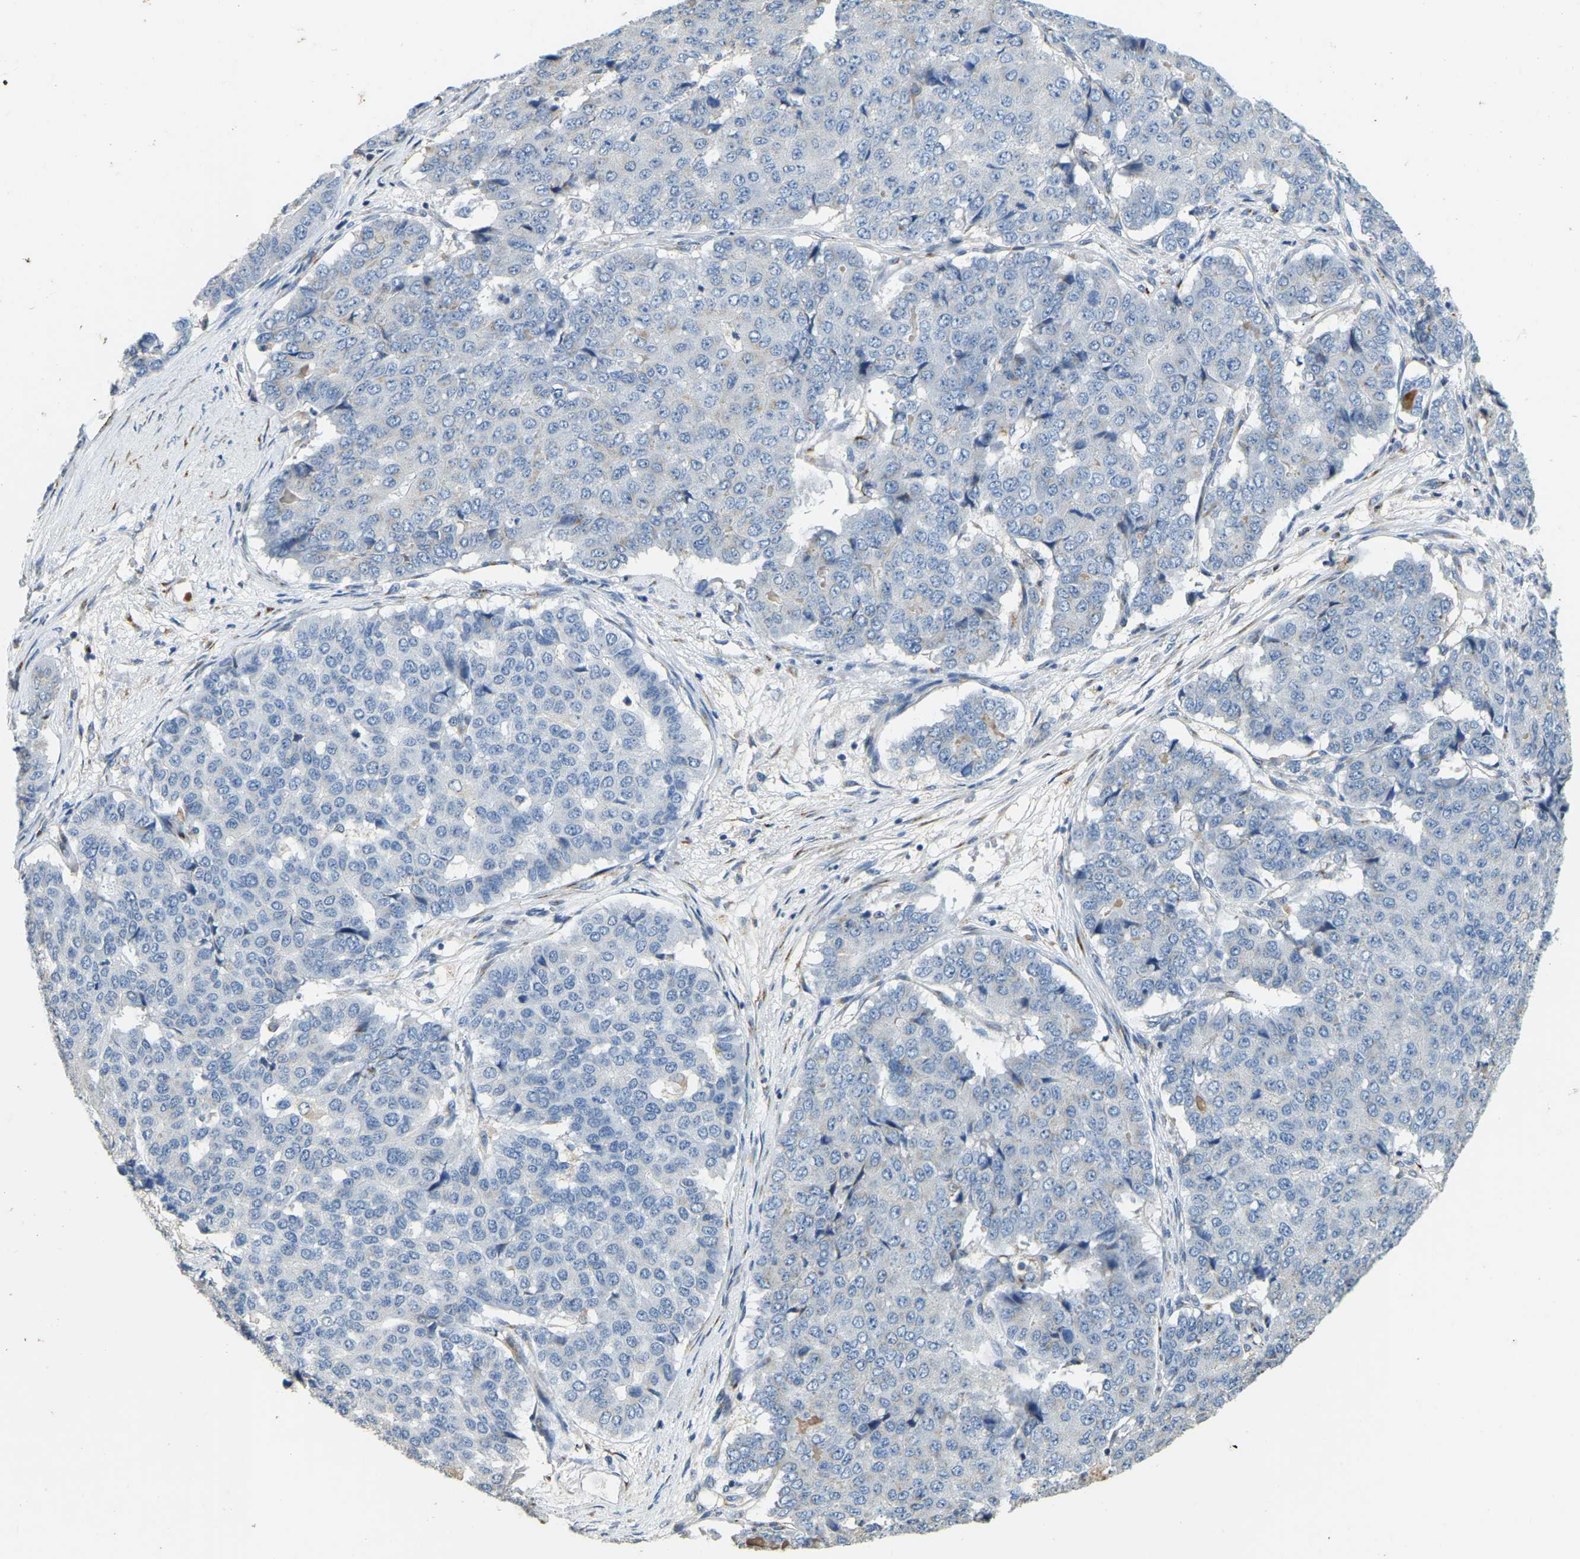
{"staining": {"intensity": "negative", "quantity": "none", "location": "none"}, "tissue": "pancreatic cancer", "cell_type": "Tumor cells", "image_type": "cancer", "snomed": [{"axis": "morphology", "description": "Adenocarcinoma, NOS"}, {"axis": "topography", "description": "Pancreas"}], "caption": "Tumor cells show no significant protein expression in pancreatic cancer (adenocarcinoma).", "gene": "FAM174A", "patient": {"sex": "male", "age": 50}}